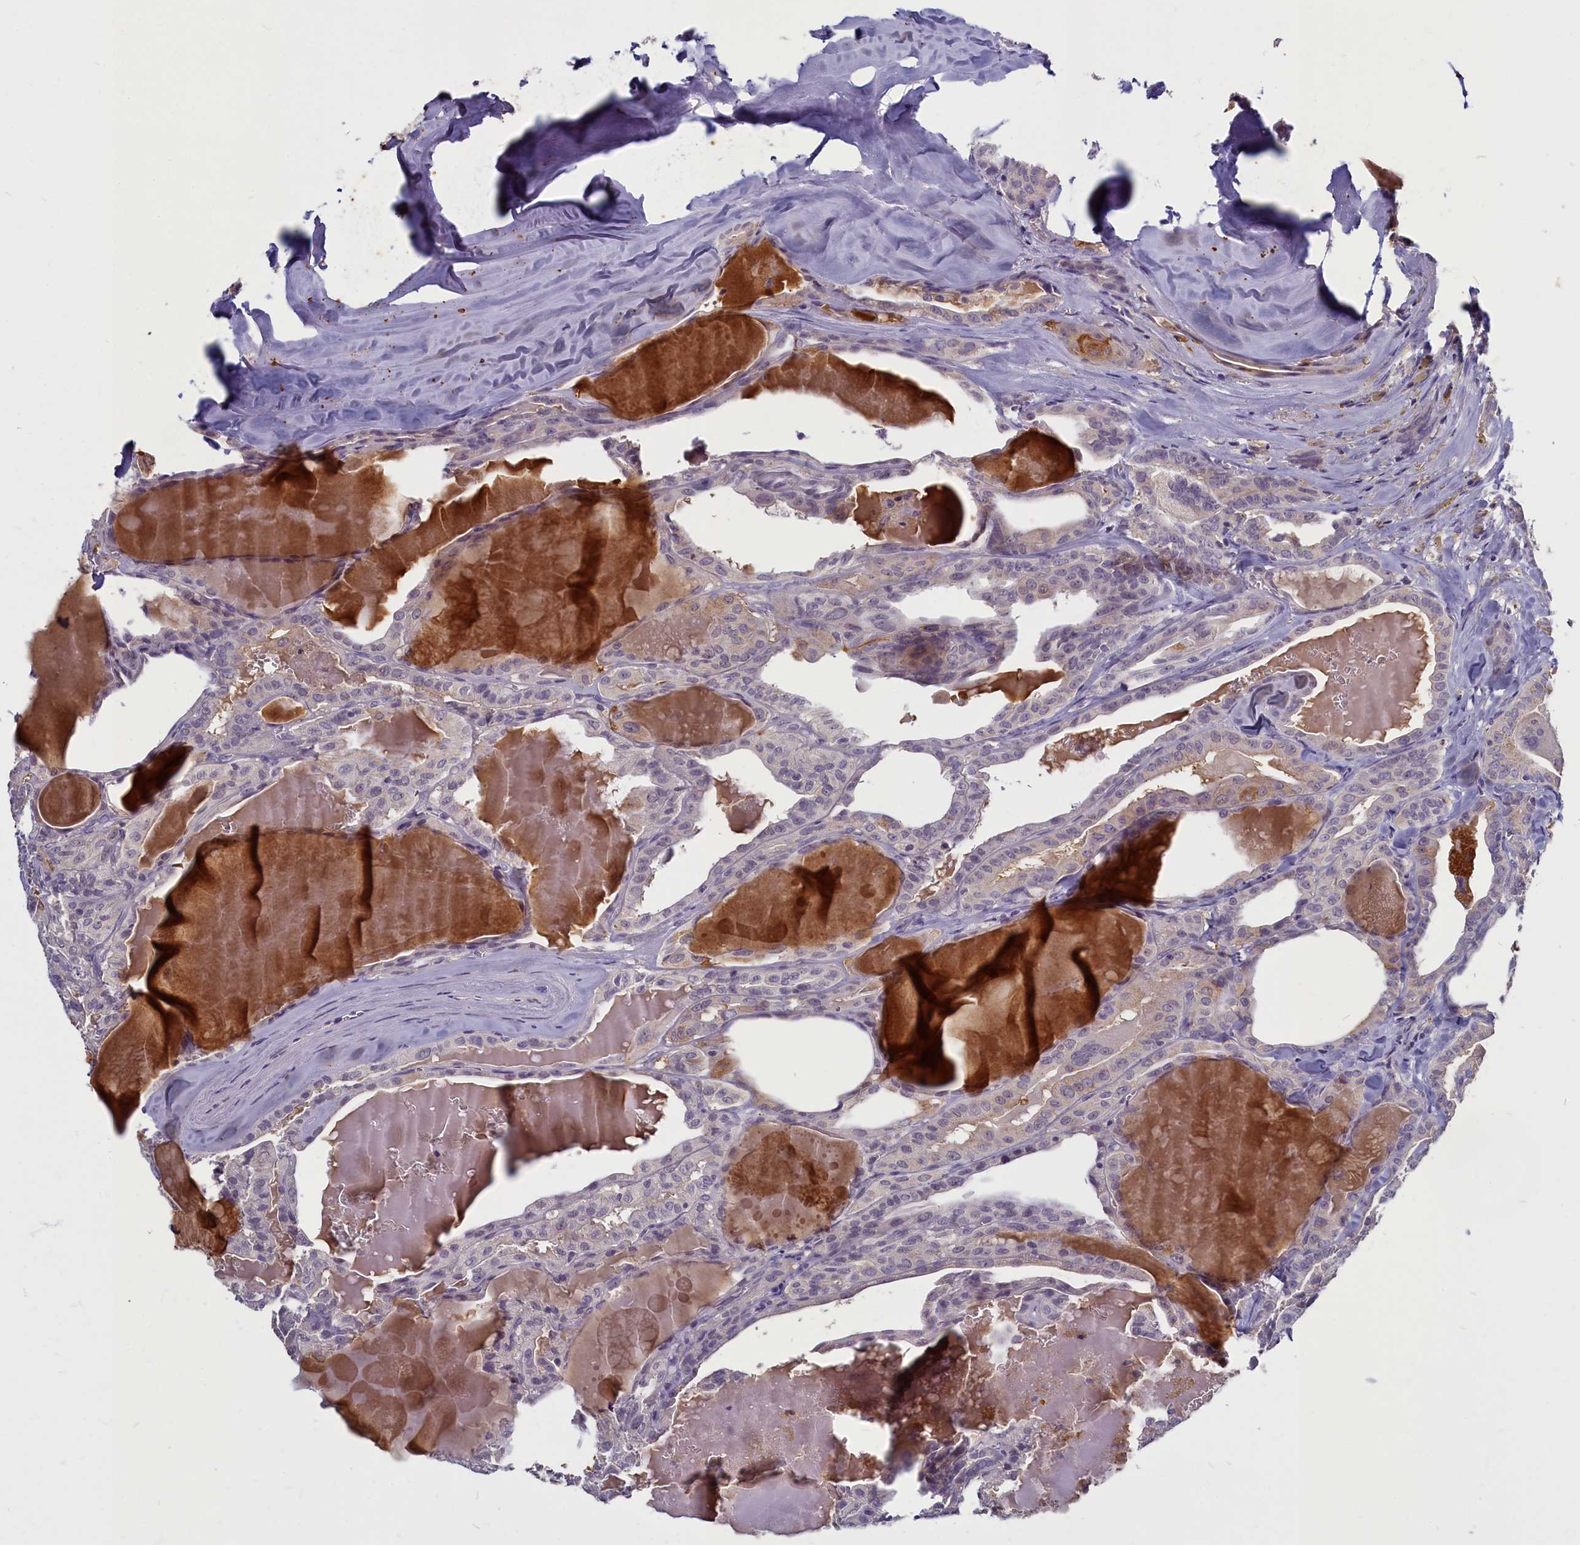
{"staining": {"intensity": "negative", "quantity": "none", "location": "none"}, "tissue": "thyroid cancer", "cell_type": "Tumor cells", "image_type": "cancer", "snomed": [{"axis": "morphology", "description": "Papillary adenocarcinoma, NOS"}, {"axis": "topography", "description": "Thyroid gland"}], "caption": "DAB (3,3'-diaminobenzidine) immunohistochemical staining of thyroid papillary adenocarcinoma exhibits no significant staining in tumor cells.", "gene": "SV2C", "patient": {"sex": "male", "age": 52}}